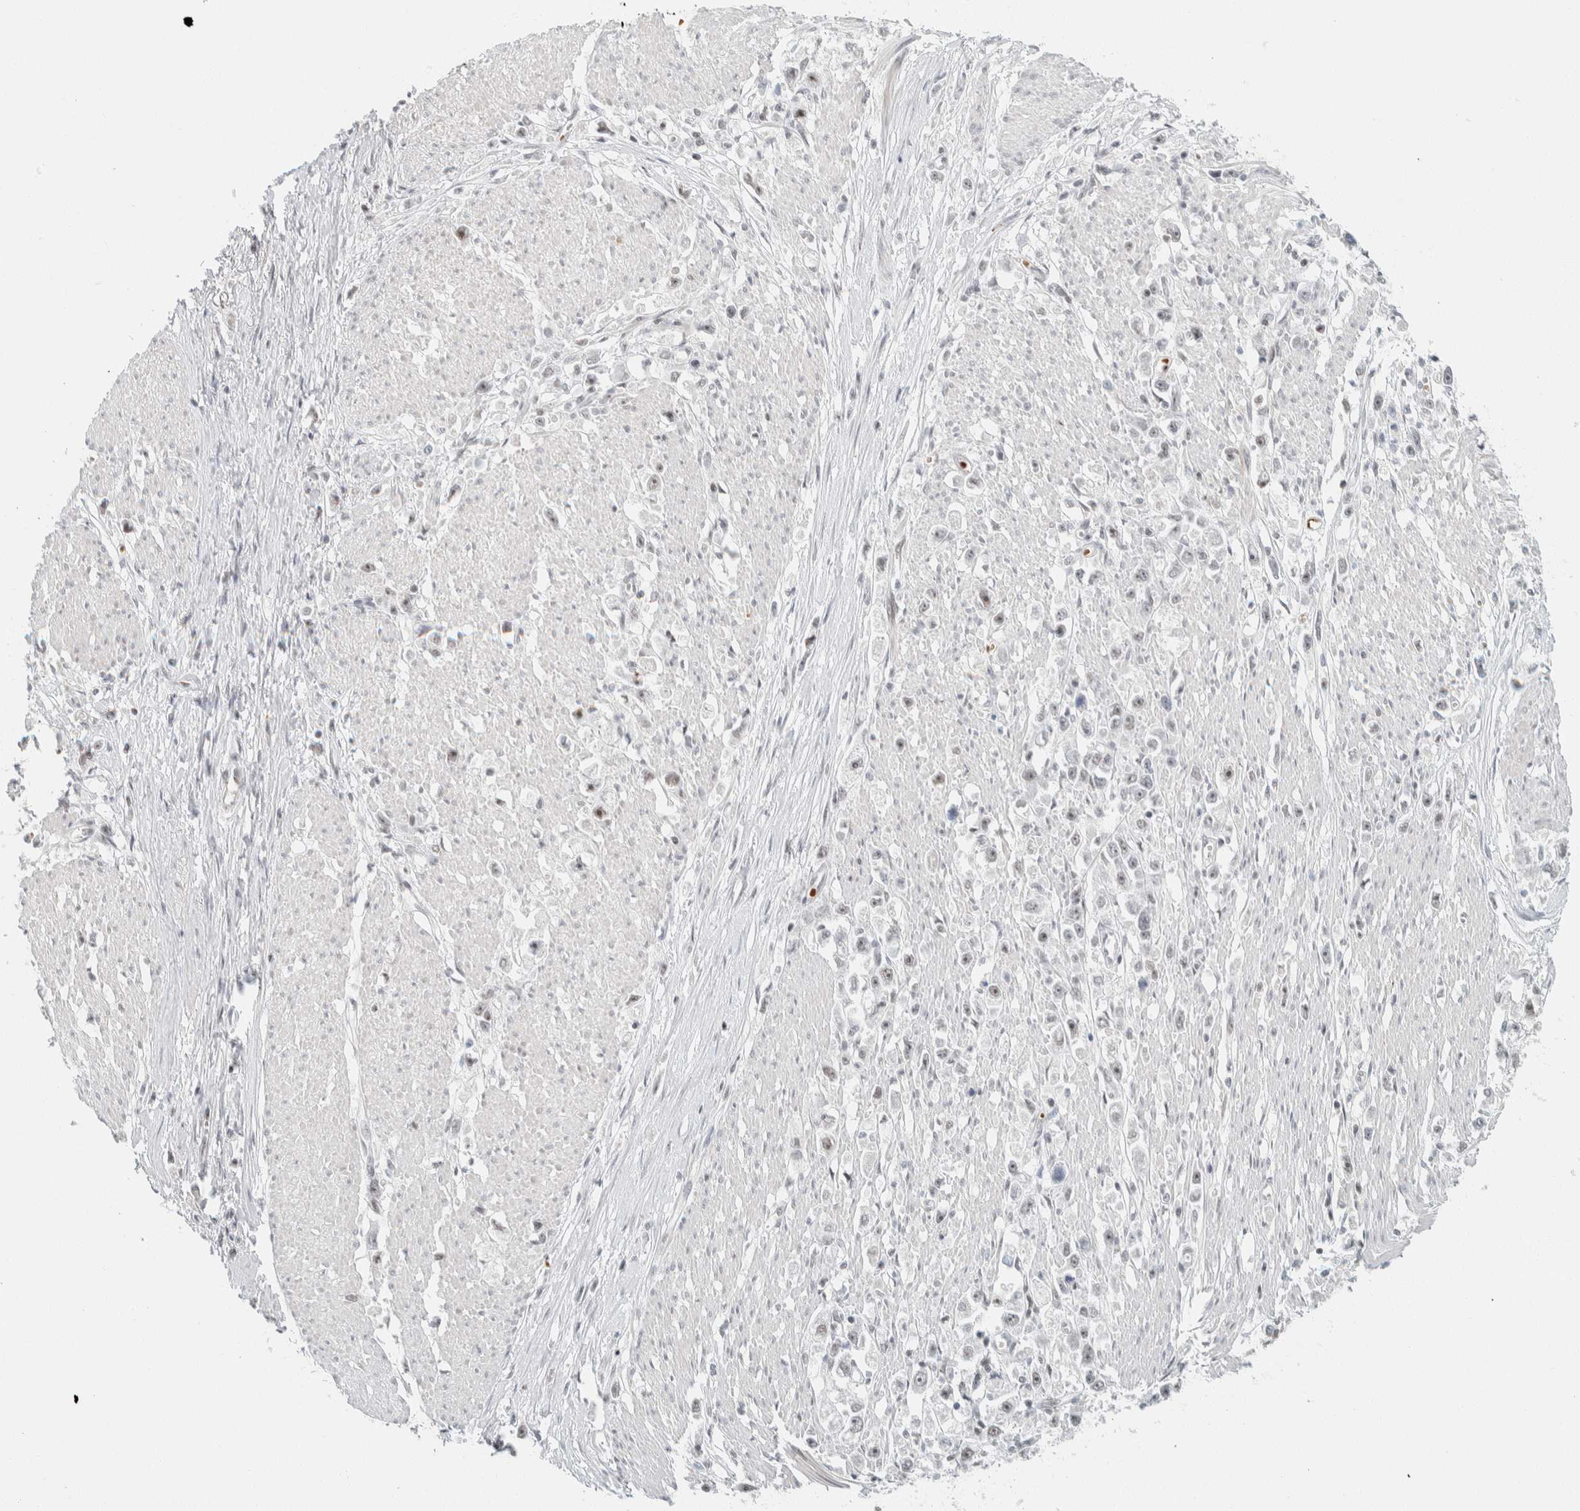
{"staining": {"intensity": "weak", "quantity": "25%-75%", "location": "nuclear"}, "tissue": "stomach cancer", "cell_type": "Tumor cells", "image_type": "cancer", "snomed": [{"axis": "morphology", "description": "Adenocarcinoma, NOS"}, {"axis": "topography", "description": "Stomach"}], "caption": "Human stomach adenocarcinoma stained for a protein (brown) displays weak nuclear positive staining in about 25%-75% of tumor cells.", "gene": "ZBTB2", "patient": {"sex": "female", "age": 59}}